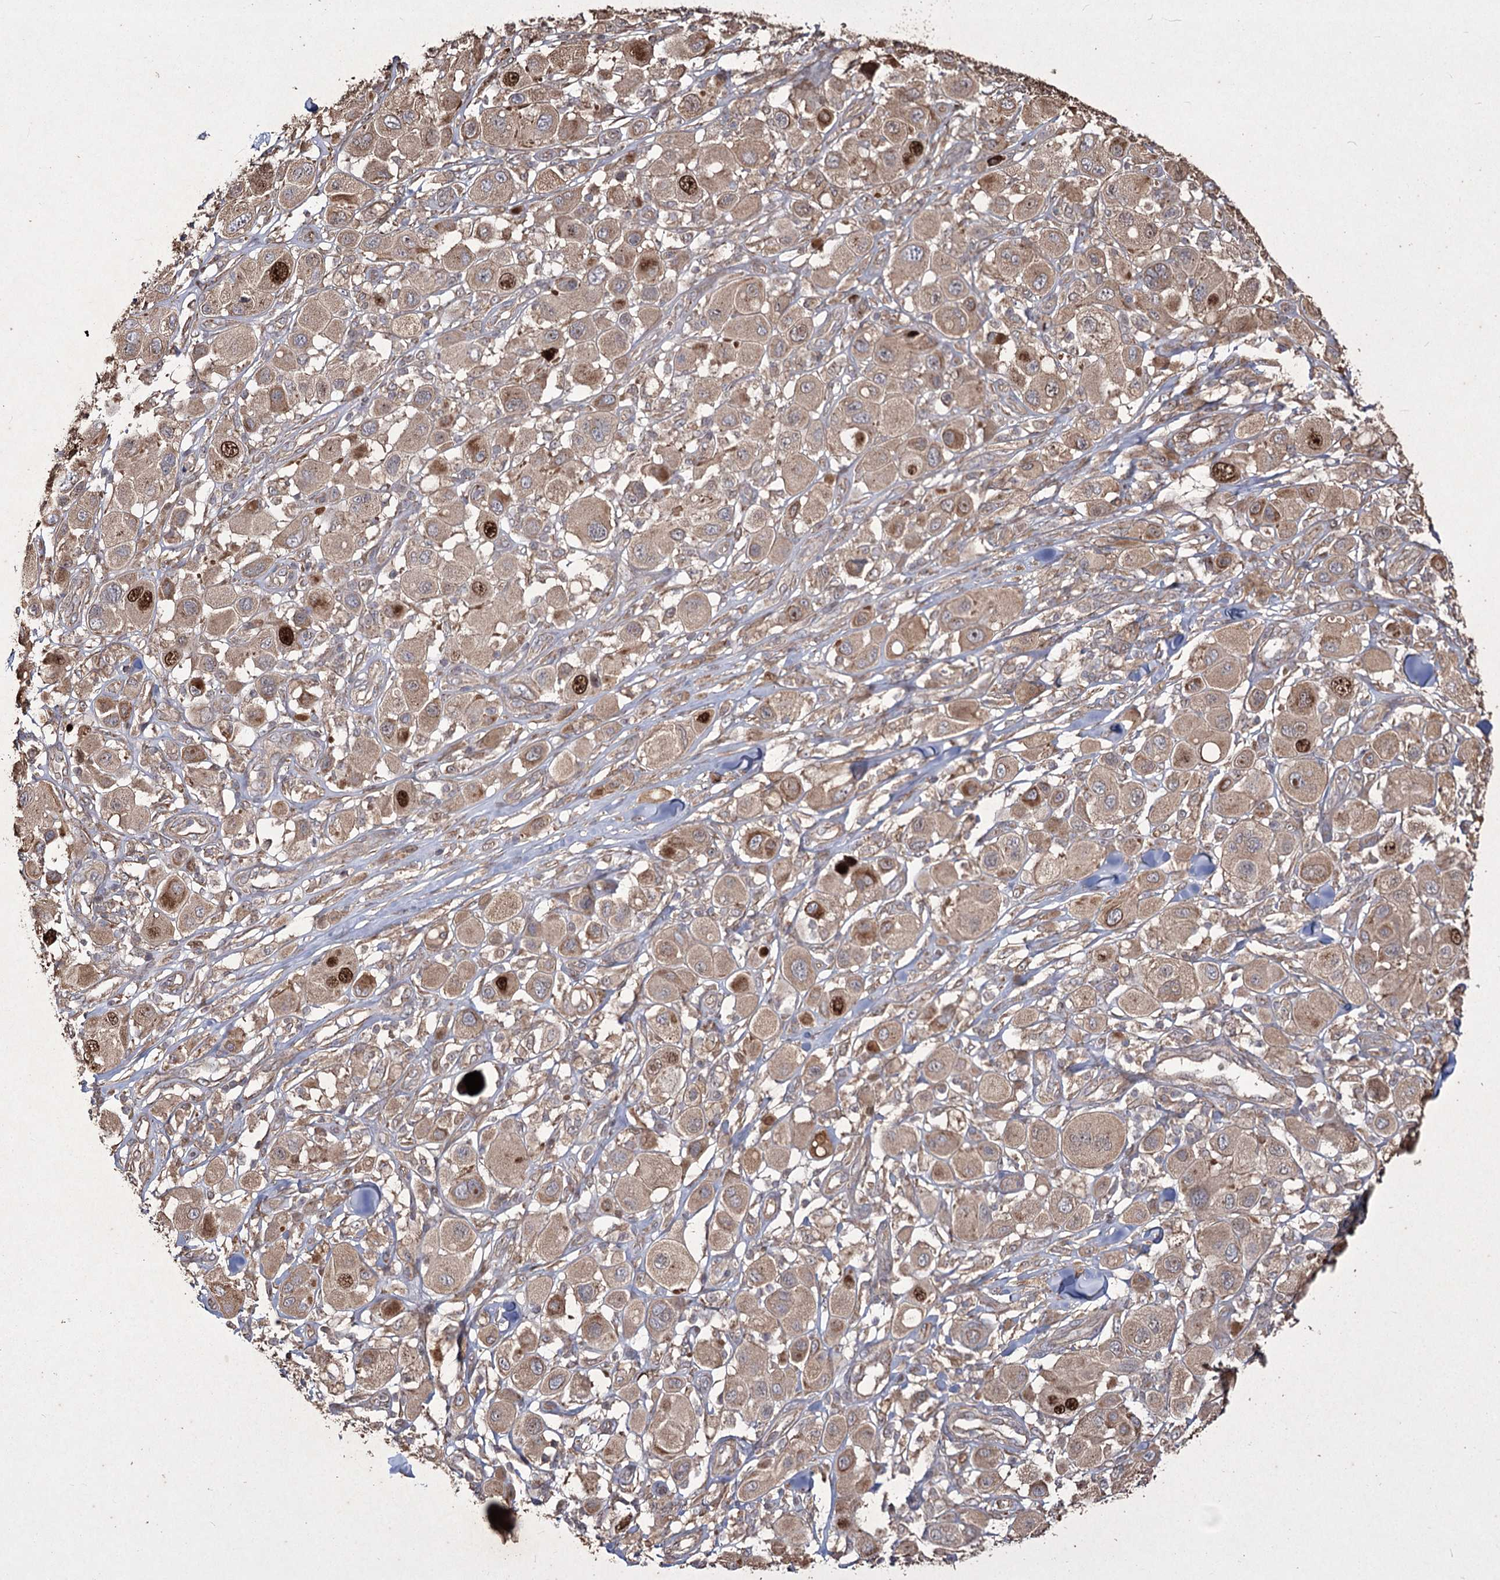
{"staining": {"intensity": "strong", "quantity": "<25%", "location": "cytoplasmic/membranous,nuclear"}, "tissue": "melanoma", "cell_type": "Tumor cells", "image_type": "cancer", "snomed": [{"axis": "morphology", "description": "Malignant melanoma, Metastatic site"}, {"axis": "topography", "description": "Skin"}], "caption": "Immunohistochemistry (IHC) image of neoplastic tissue: malignant melanoma (metastatic site) stained using immunohistochemistry demonstrates medium levels of strong protein expression localized specifically in the cytoplasmic/membranous and nuclear of tumor cells, appearing as a cytoplasmic/membranous and nuclear brown color.", "gene": "PRC1", "patient": {"sex": "male", "age": 41}}